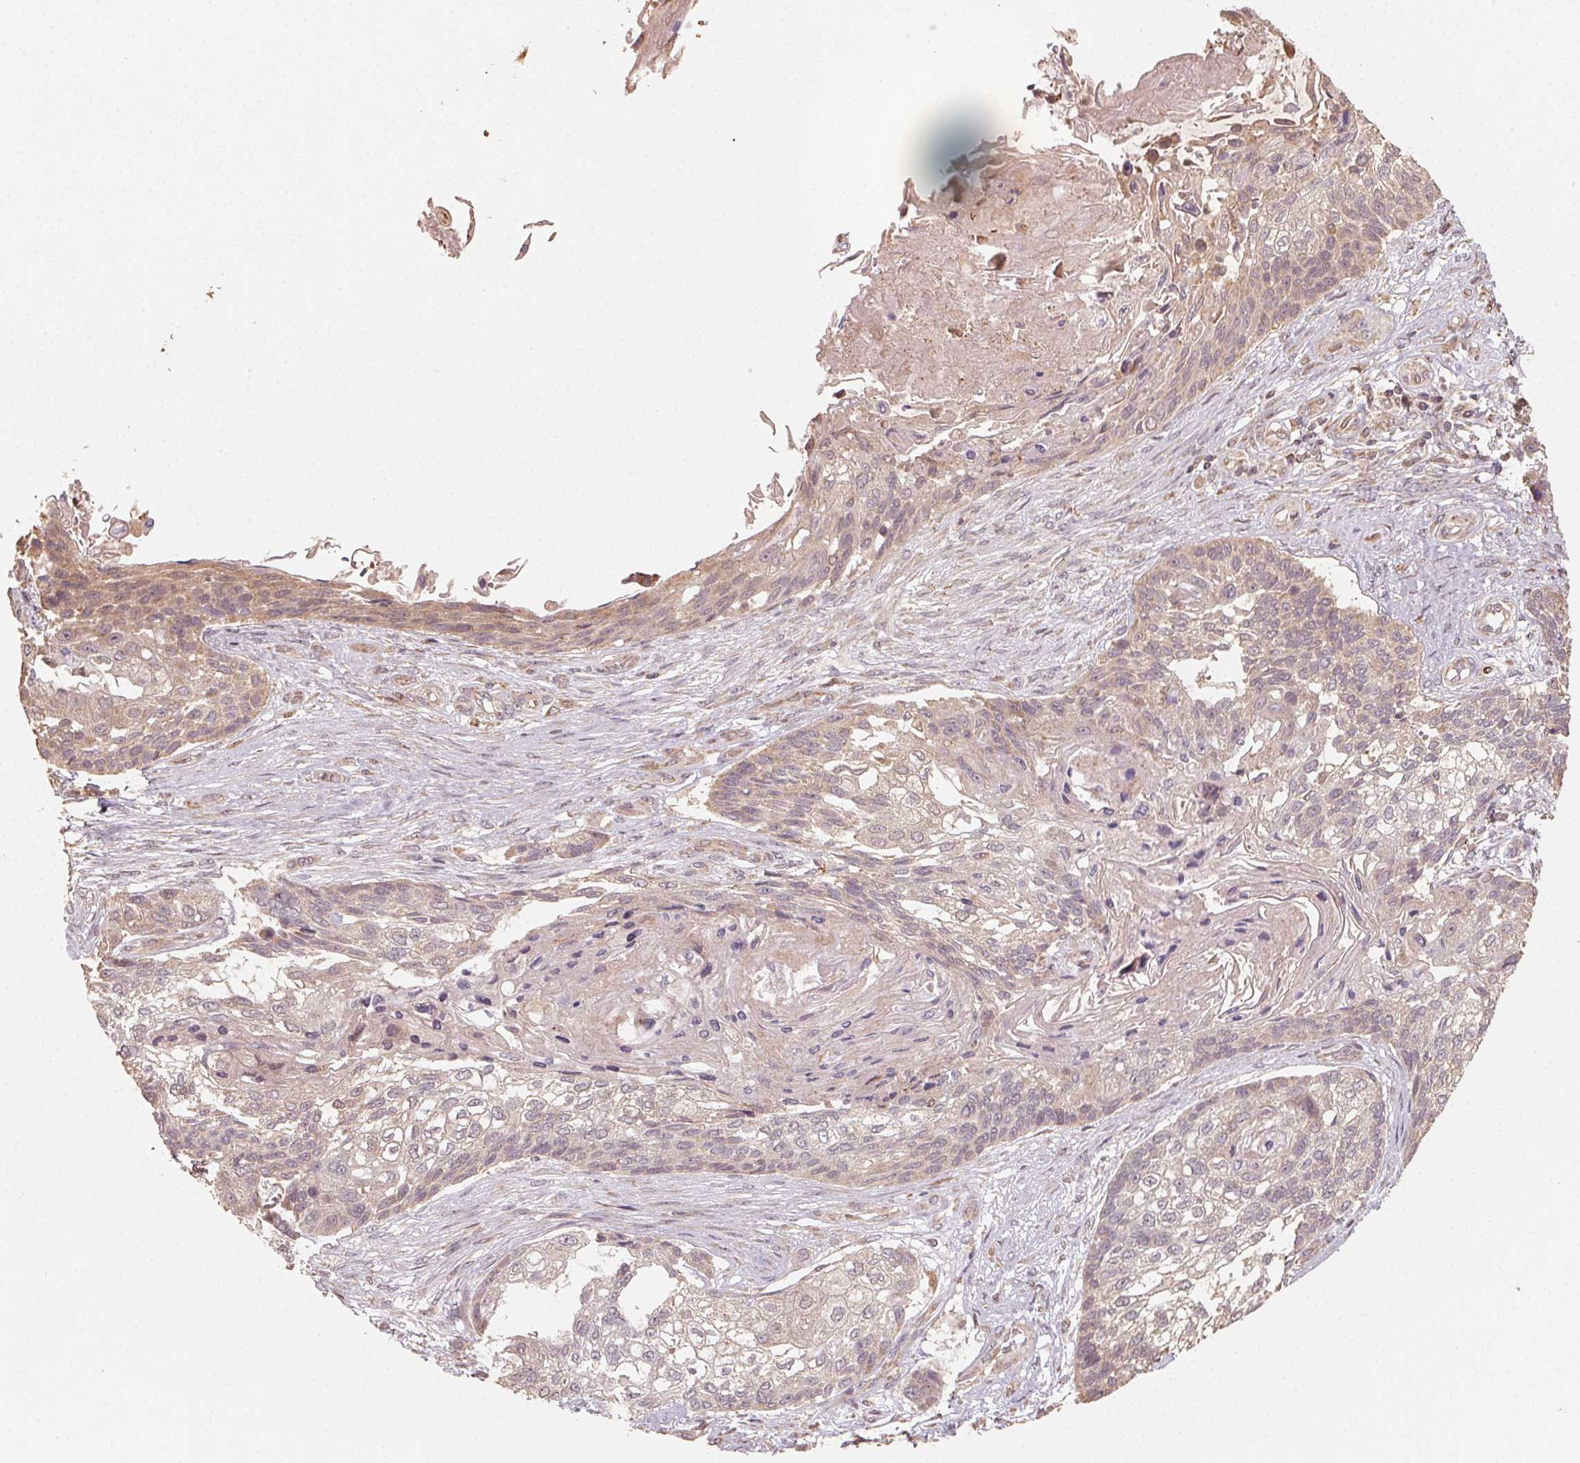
{"staining": {"intensity": "weak", "quantity": ">75%", "location": "cytoplasmic/membranous"}, "tissue": "lung cancer", "cell_type": "Tumor cells", "image_type": "cancer", "snomed": [{"axis": "morphology", "description": "Squamous cell carcinoma, NOS"}, {"axis": "topography", "description": "Lung"}], "caption": "Immunohistochemistry (DAB) staining of human lung squamous cell carcinoma displays weak cytoplasmic/membranous protein expression in approximately >75% of tumor cells.", "gene": "WBP2", "patient": {"sex": "male", "age": 69}}